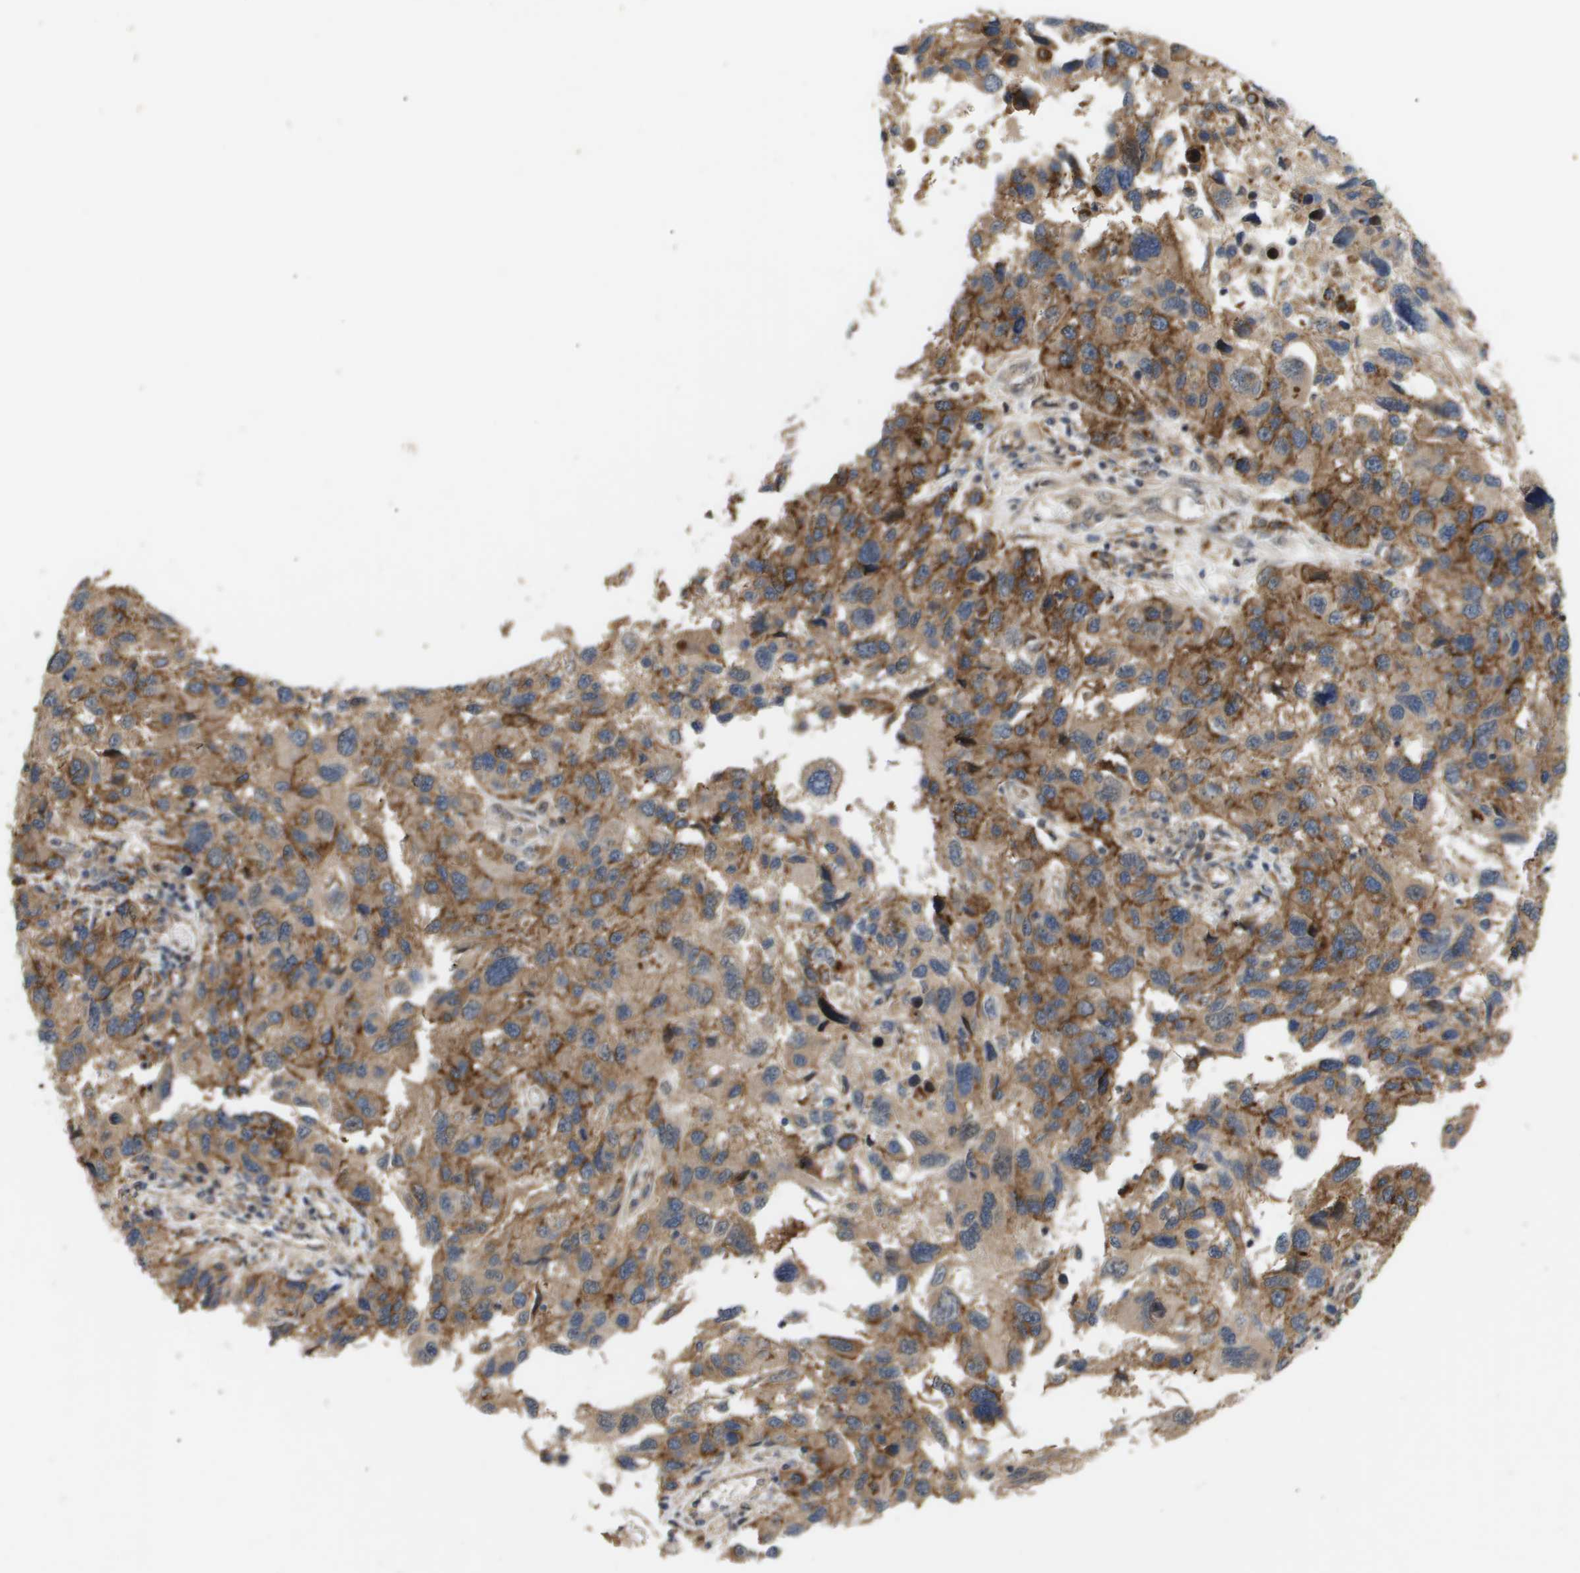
{"staining": {"intensity": "moderate", "quantity": ">75%", "location": "cytoplasmic/membranous"}, "tissue": "melanoma", "cell_type": "Tumor cells", "image_type": "cancer", "snomed": [{"axis": "morphology", "description": "Malignant melanoma, NOS"}, {"axis": "topography", "description": "Skin"}], "caption": "Tumor cells exhibit medium levels of moderate cytoplasmic/membranous positivity in about >75% of cells in melanoma. The staining was performed using DAB to visualize the protein expression in brown, while the nuclei were stained in blue with hematoxylin (Magnification: 20x).", "gene": "PDGFB", "patient": {"sex": "male", "age": 53}}